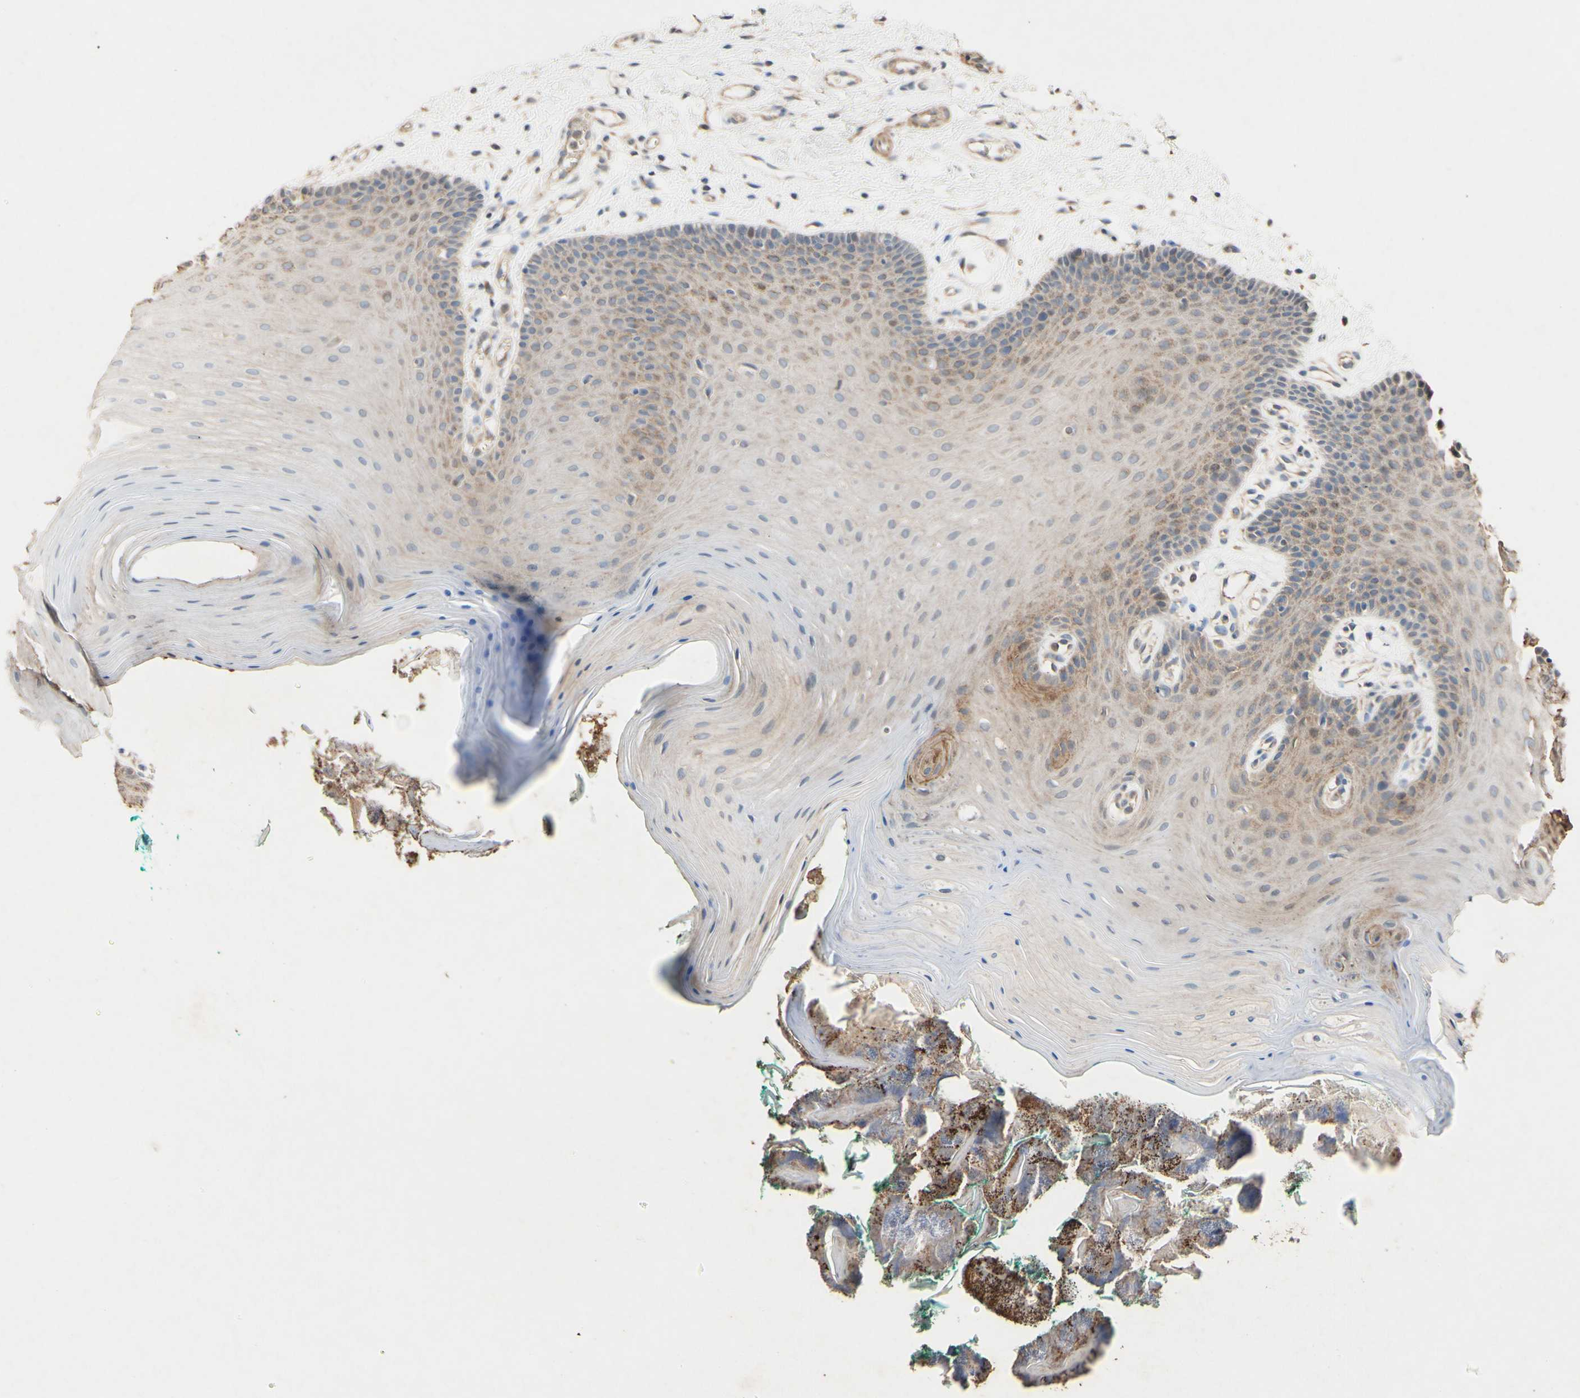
{"staining": {"intensity": "moderate", "quantity": ">75%", "location": "cytoplasmic/membranous,nuclear"}, "tissue": "oral mucosa", "cell_type": "Squamous epithelial cells", "image_type": "normal", "snomed": [{"axis": "morphology", "description": "Normal tissue, NOS"}, {"axis": "topography", "description": "Skeletal muscle"}, {"axis": "topography", "description": "Oral tissue"}], "caption": "A brown stain highlights moderate cytoplasmic/membranous,nuclear staining of a protein in squamous epithelial cells of normal human oral mucosa. The staining is performed using DAB brown chromogen to label protein expression. The nuclei are counter-stained blue using hematoxylin.", "gene": "PDGFB", "patient": {"sex": "male", "age": 58}}